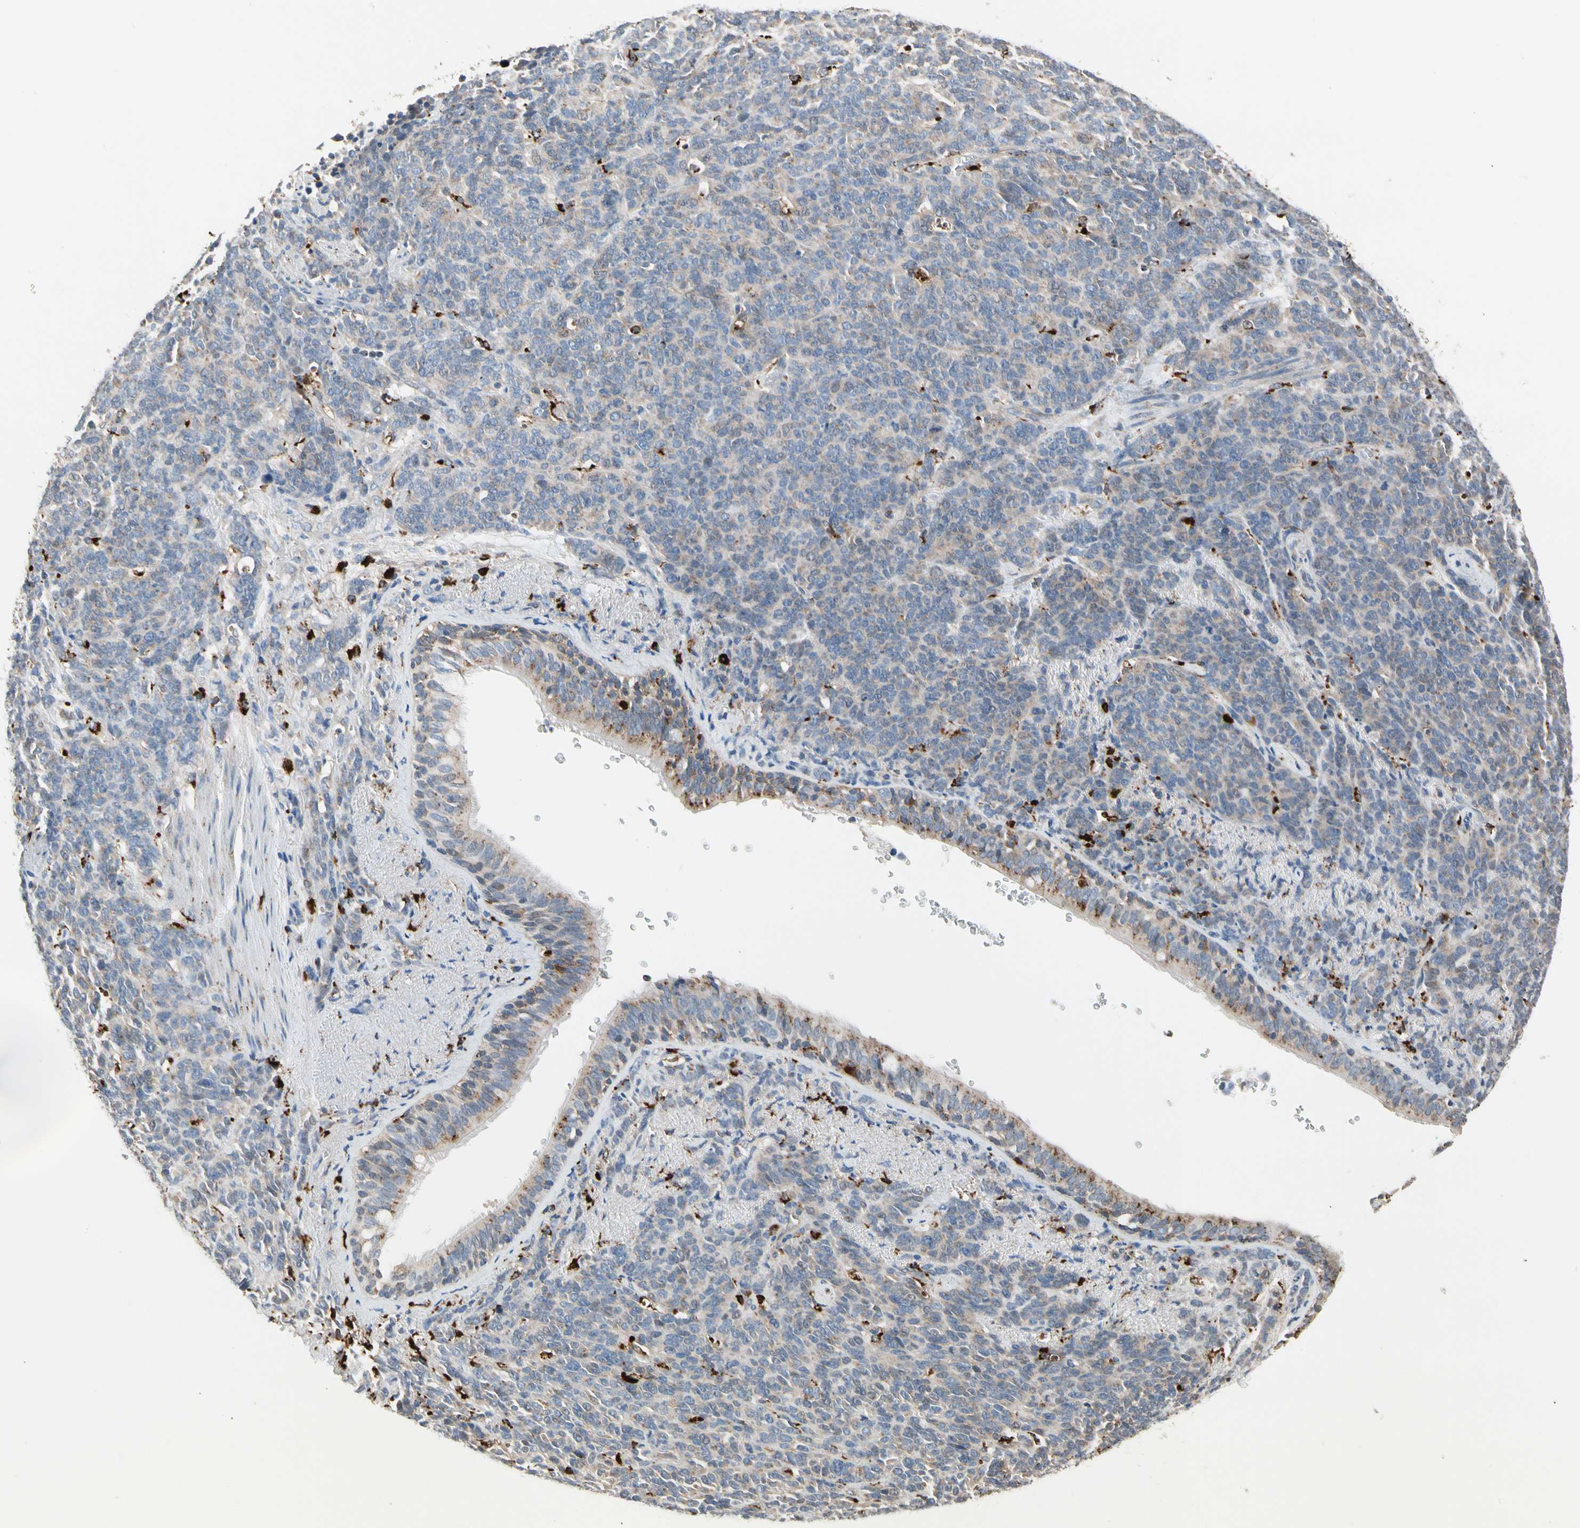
{"staining": {"intensity": "negative", "quantity": "none", "location": "none"}, "tissue": "lung cancer", "cell_type": "Tumor cells", "image_type": "cancer", "snomed": [{"axis": "morphology", "description": "Neoplasm, malignant, NOS"}, {"axis": "topography", "description": "Lung"}], "caption": "This image is of malignant neoplasm (lung) stained with immunohistochemistry (IHC) to label a protein in brown with the nuclei are counter-stained blue. There is no expression in tumor cells.", "gene": "GM2A", "patient": {"sex": "female", "age": 58}}